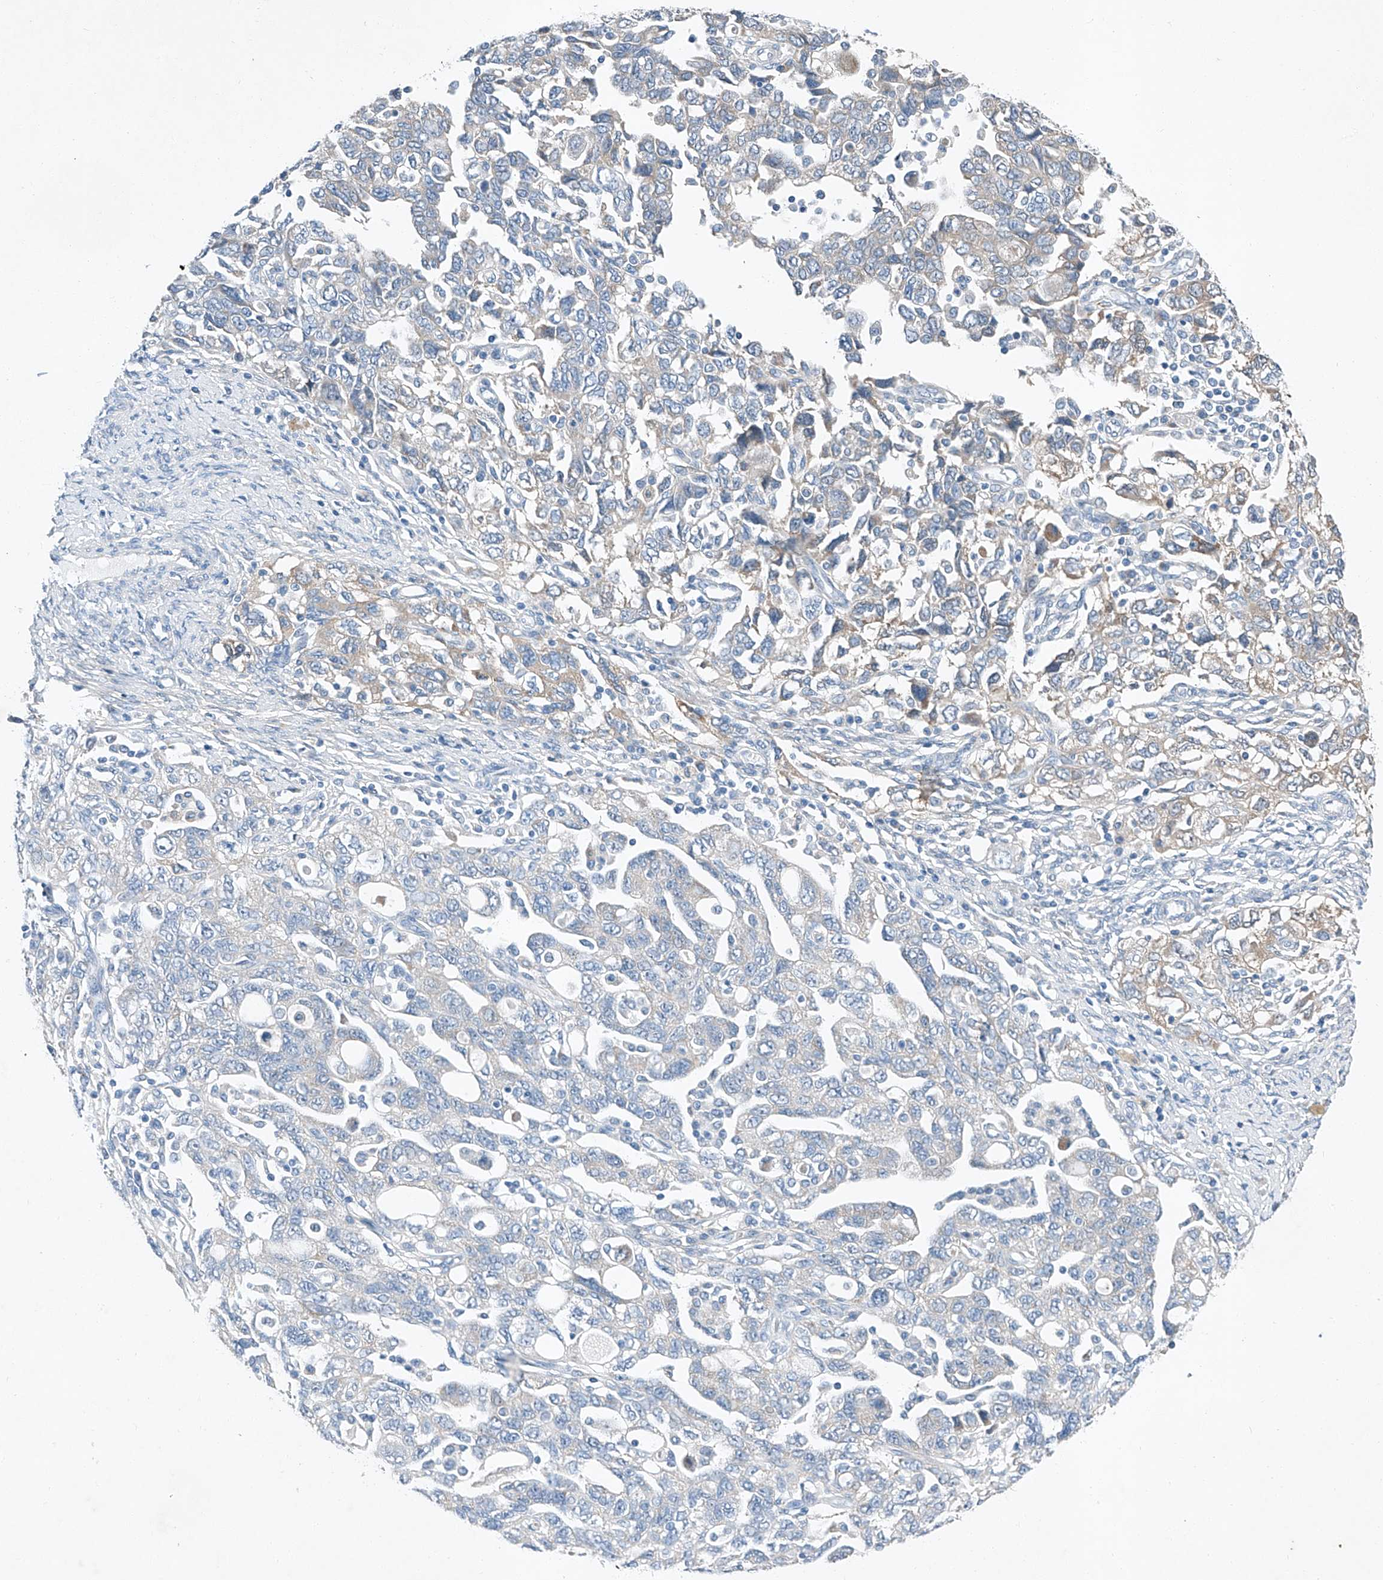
{"staining": {"intensity": "weak", "quantity": "<25%", "location": "cytoplasmic/membranous"}, "tissue": "ovarian cancer", "cell_type": "Tumor cells", "image_type": "cancer", "snomed": [{"axis": "morphology", "description": "Carcinoma, NOS"}, {"axis": "morphology", "description": "Cystadenocarcinoma, serous, NOS"}, {"axis": "topography", "description": "Ovary"}], "caption": "Immunohistochemical staining of human serous cystadenocarcinoma (ovarian) displays no significant expression in tumor cells.", "gene": "MDGA1", "patient": {"sex": "female", "age": 69}}